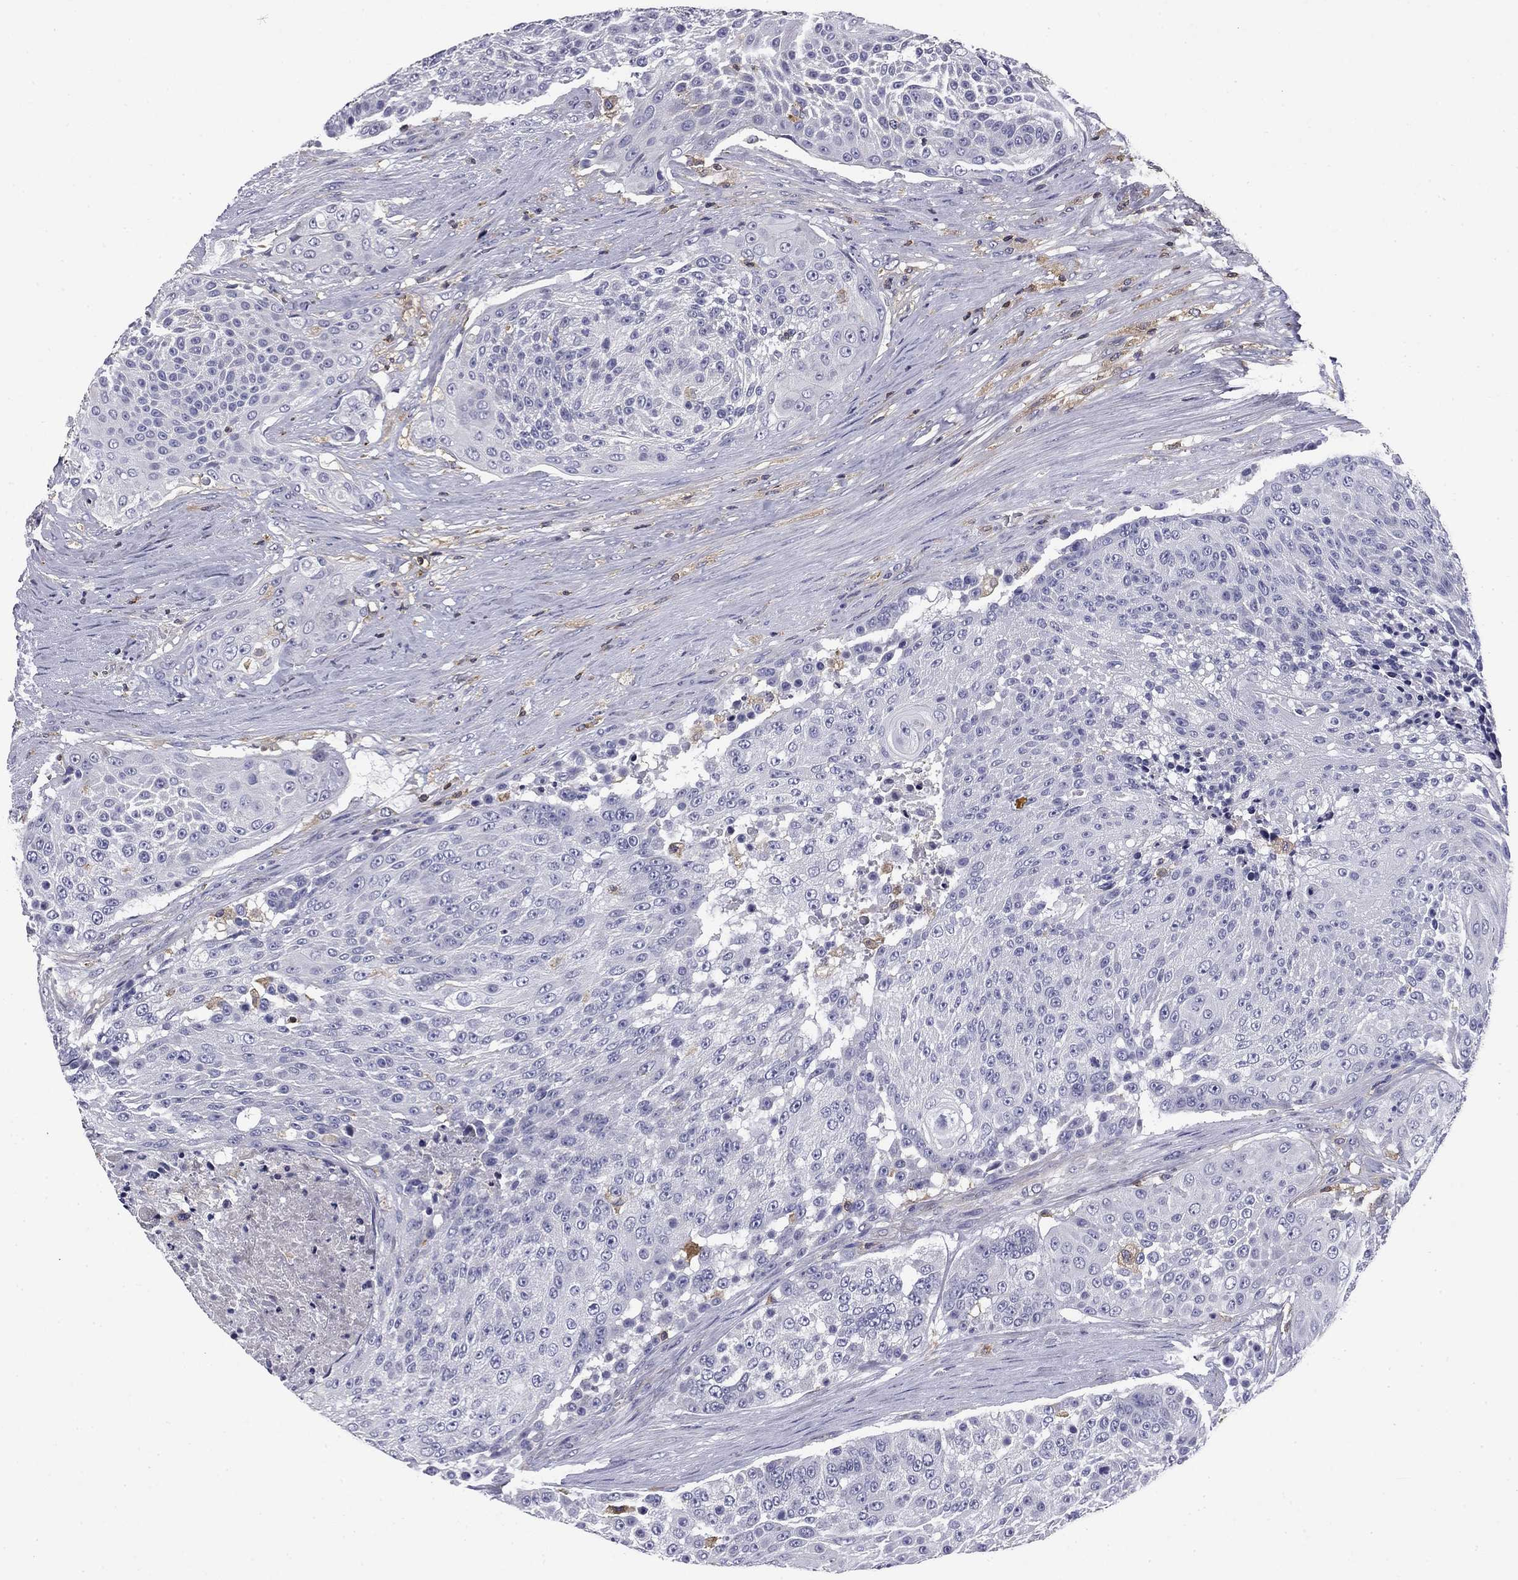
{"staining": {"intensity": "negative", "quantity": "none", "location": "none"}, "tissue": "urothelial cancer", "cell_type": "Tumor cells", "image_type": "cancer", "snomed": [{"axis": "morphology", "description": "Urothelial carcinoma, High grade"}, {"axis": "topography", "description": "Urinary bladder"}], "caption": "Immunohistochemical staining of high-grade urothelial carcinoma reveals no significant positivity in tumor cells.", "gene": "ARHGAP45", "patient": {"sex": "female", "age": 63}}